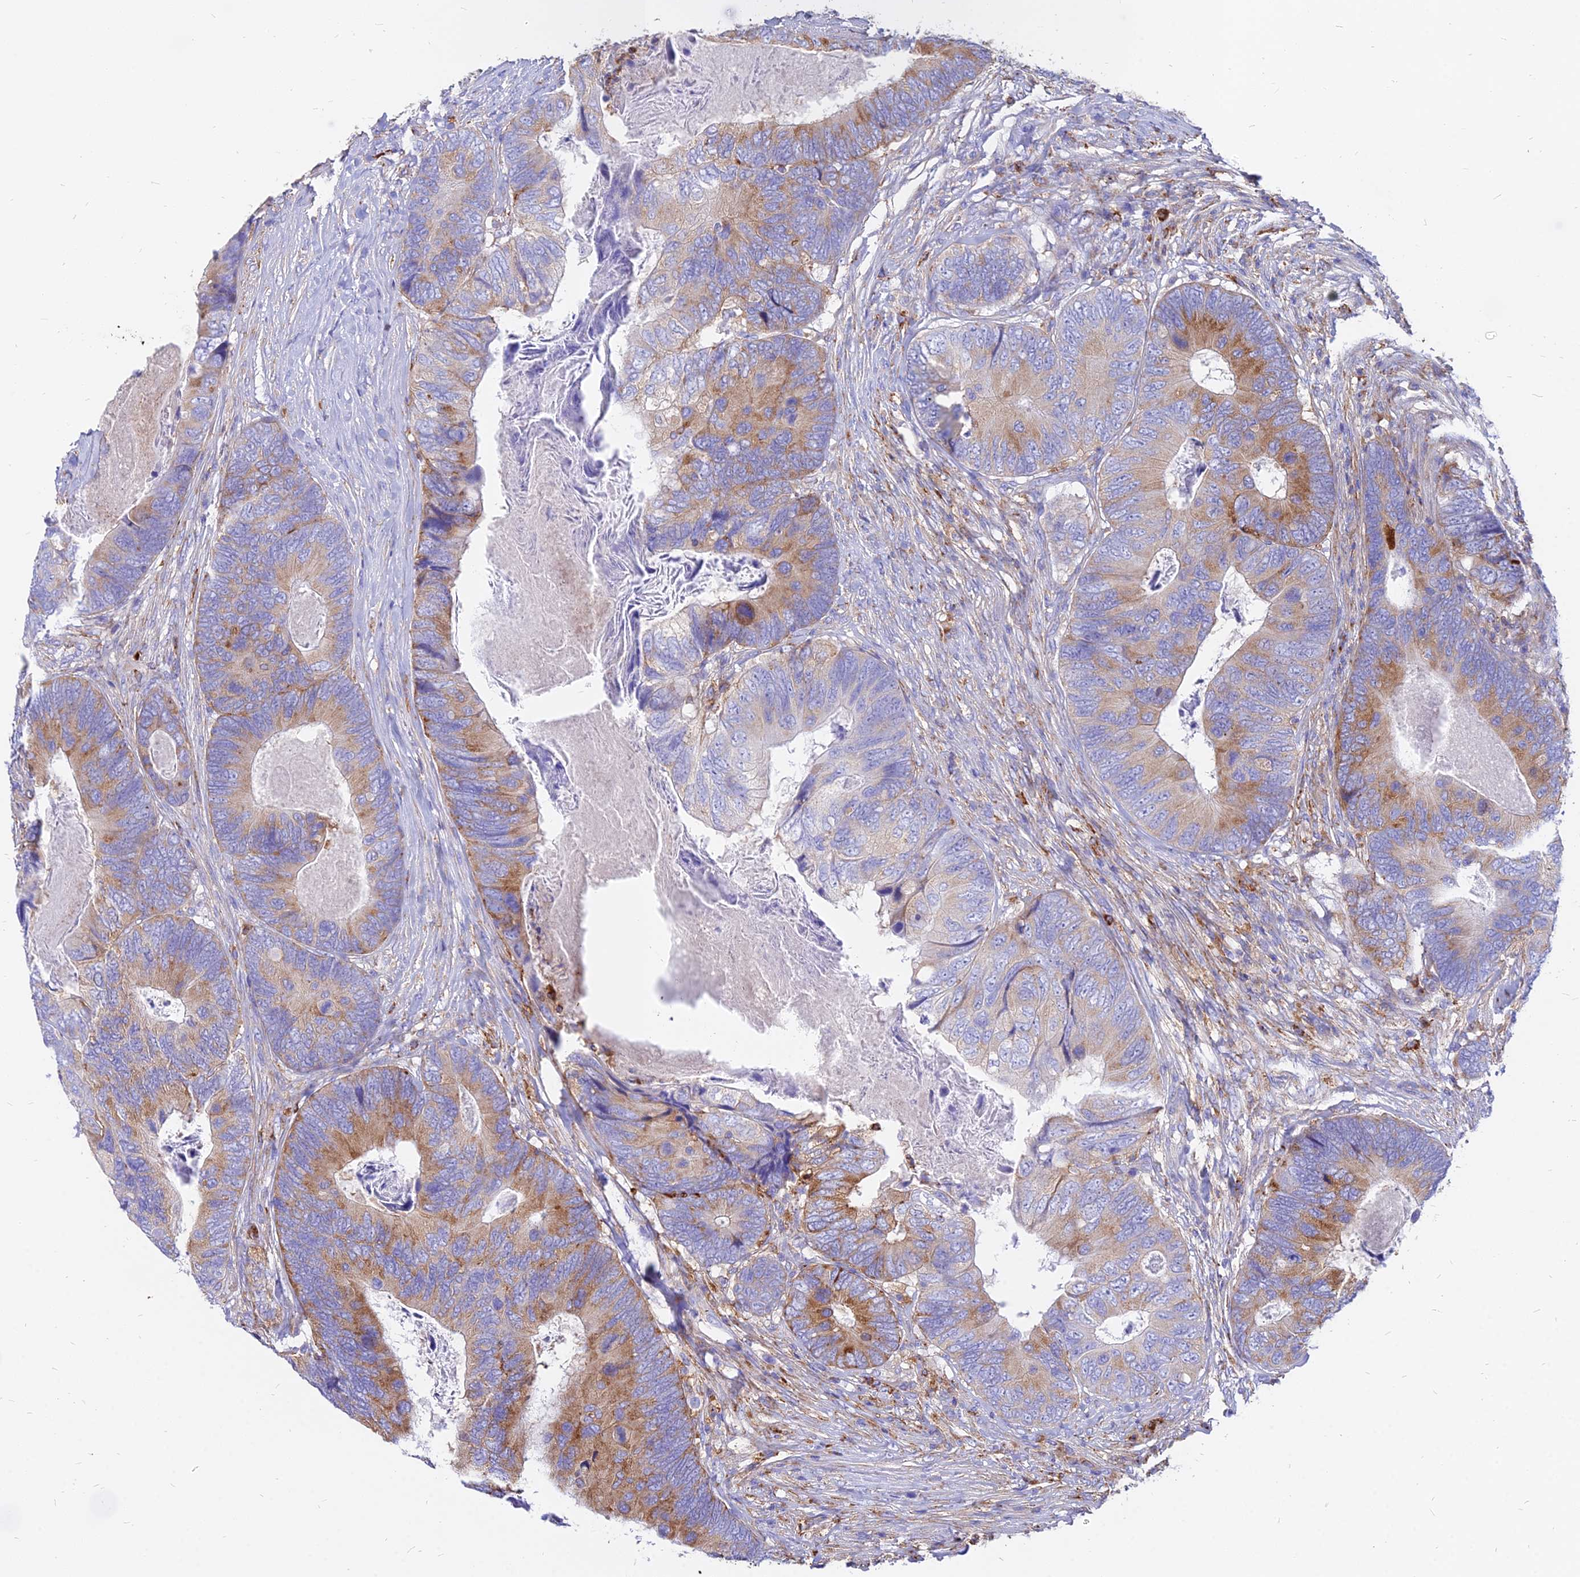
{"staining": {"intensity": "moderate", "quantity": "25%-75%", "location": "cytoplasmic/membranous"}, "tissue": "colorectal cancer", "cell_type": "Tumor cells", "image_type": "cancer", "snomed": [{"axis": "morphology", "description": "Adenocarcinoma, NOS"}, {"axis": "topography", "description": "Colon"}], "caption": "Moderate cytoplasmic/membranous staining is seen in about 25%-75% of tumor cells in adenocarcinoma (colorectal).", "gene": "AGTRAP", "patient": {"sex": "female", "age": 67}}